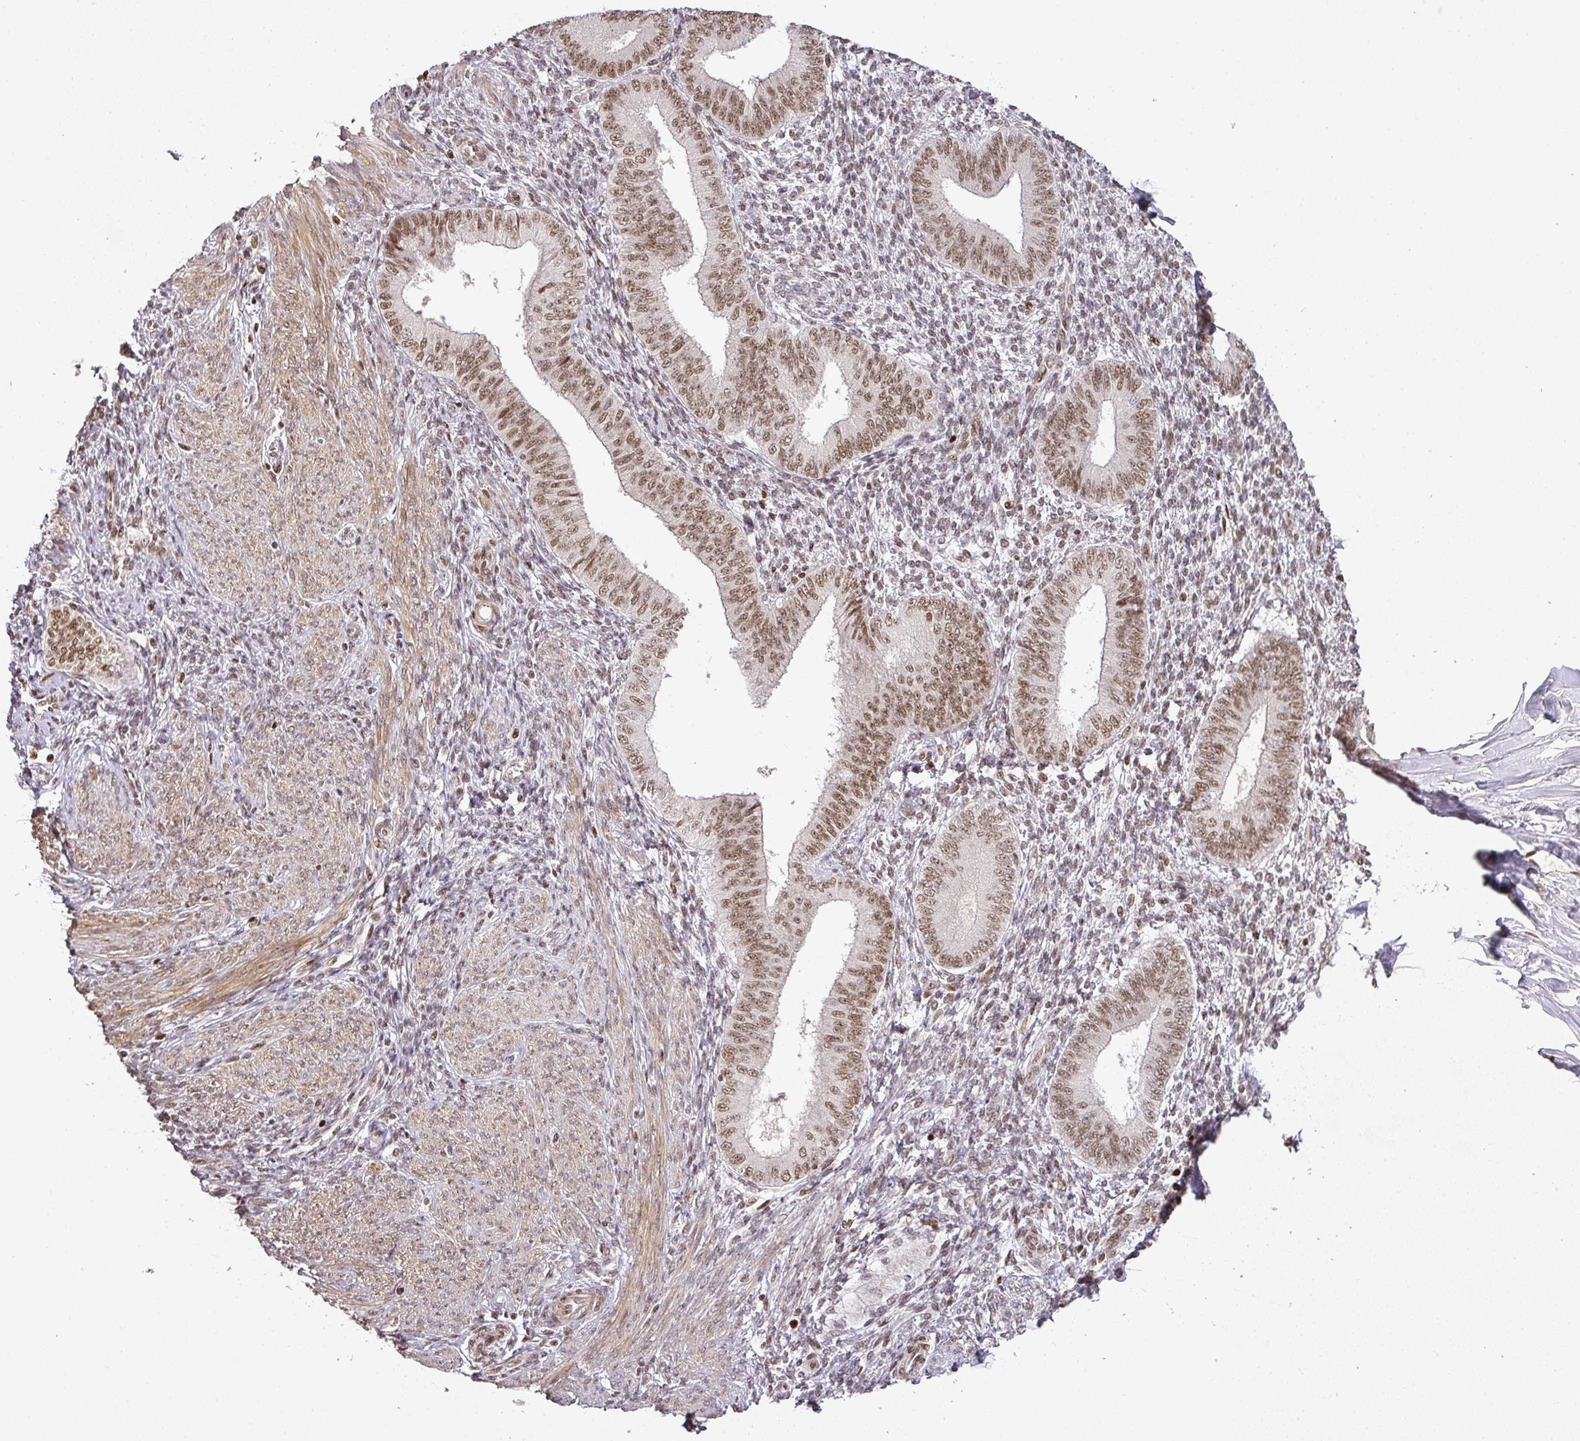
{"staining": {"intensity": "moderate", "quantity": "25%-75%", "location": "nuclear"}, "tissue": "endometrium", "cell_type": "Cells in endometrial stroma", "image_type": "normal", "snomed": [{"axis": "morphology", "description": "Normal tissue, NOS"}, {"axis": "topography", "description": "Endometrium"}], "caption": "Moderate nuclear protein expression is seen in approximately 25%-75% of cells in endometrial stroma in endometrium.", "gene": "GPRIN2", "patient": {"sex": "female", "age": 49}}